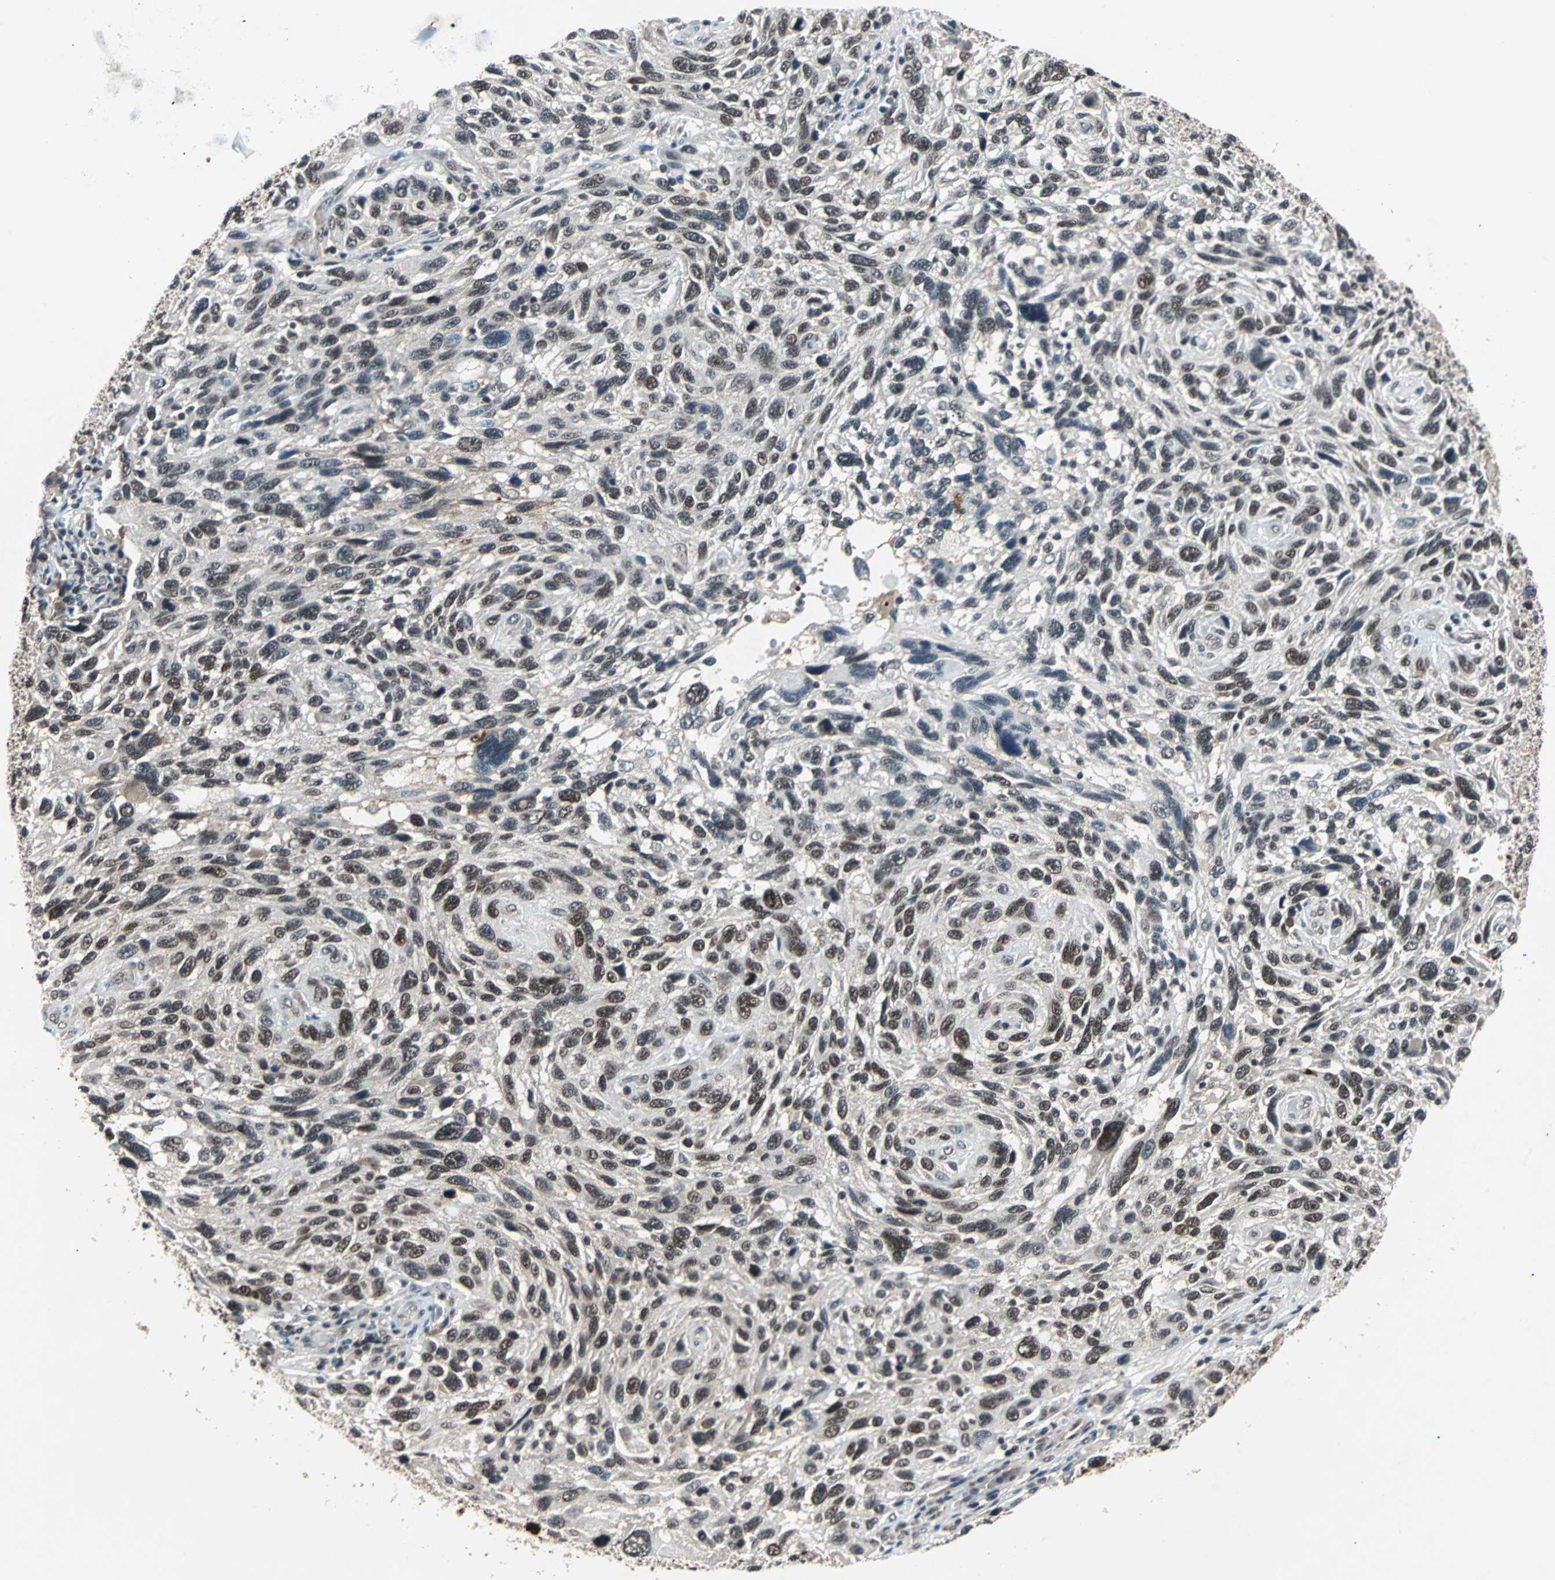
{"staining": {"intensity": "weak", "quantity": "25%-75%", "location": "nuclear"}, "tissue": "melanoma", "cell_type": "Tumor cells", "image_type": "cancer", "snomed": [{"axis": "morphology", "description": "Malignant melanoma, NOS"}, {"axis": "topography", "description": "Skin"}], "caption": "This histopathology image displays IHC staining of human malignant melanoma, with low weak nuclear positivity in about 25%-75% of tumor cells.", "gene": "PHC1", "patient": {"sex": "male", "age": 53}}